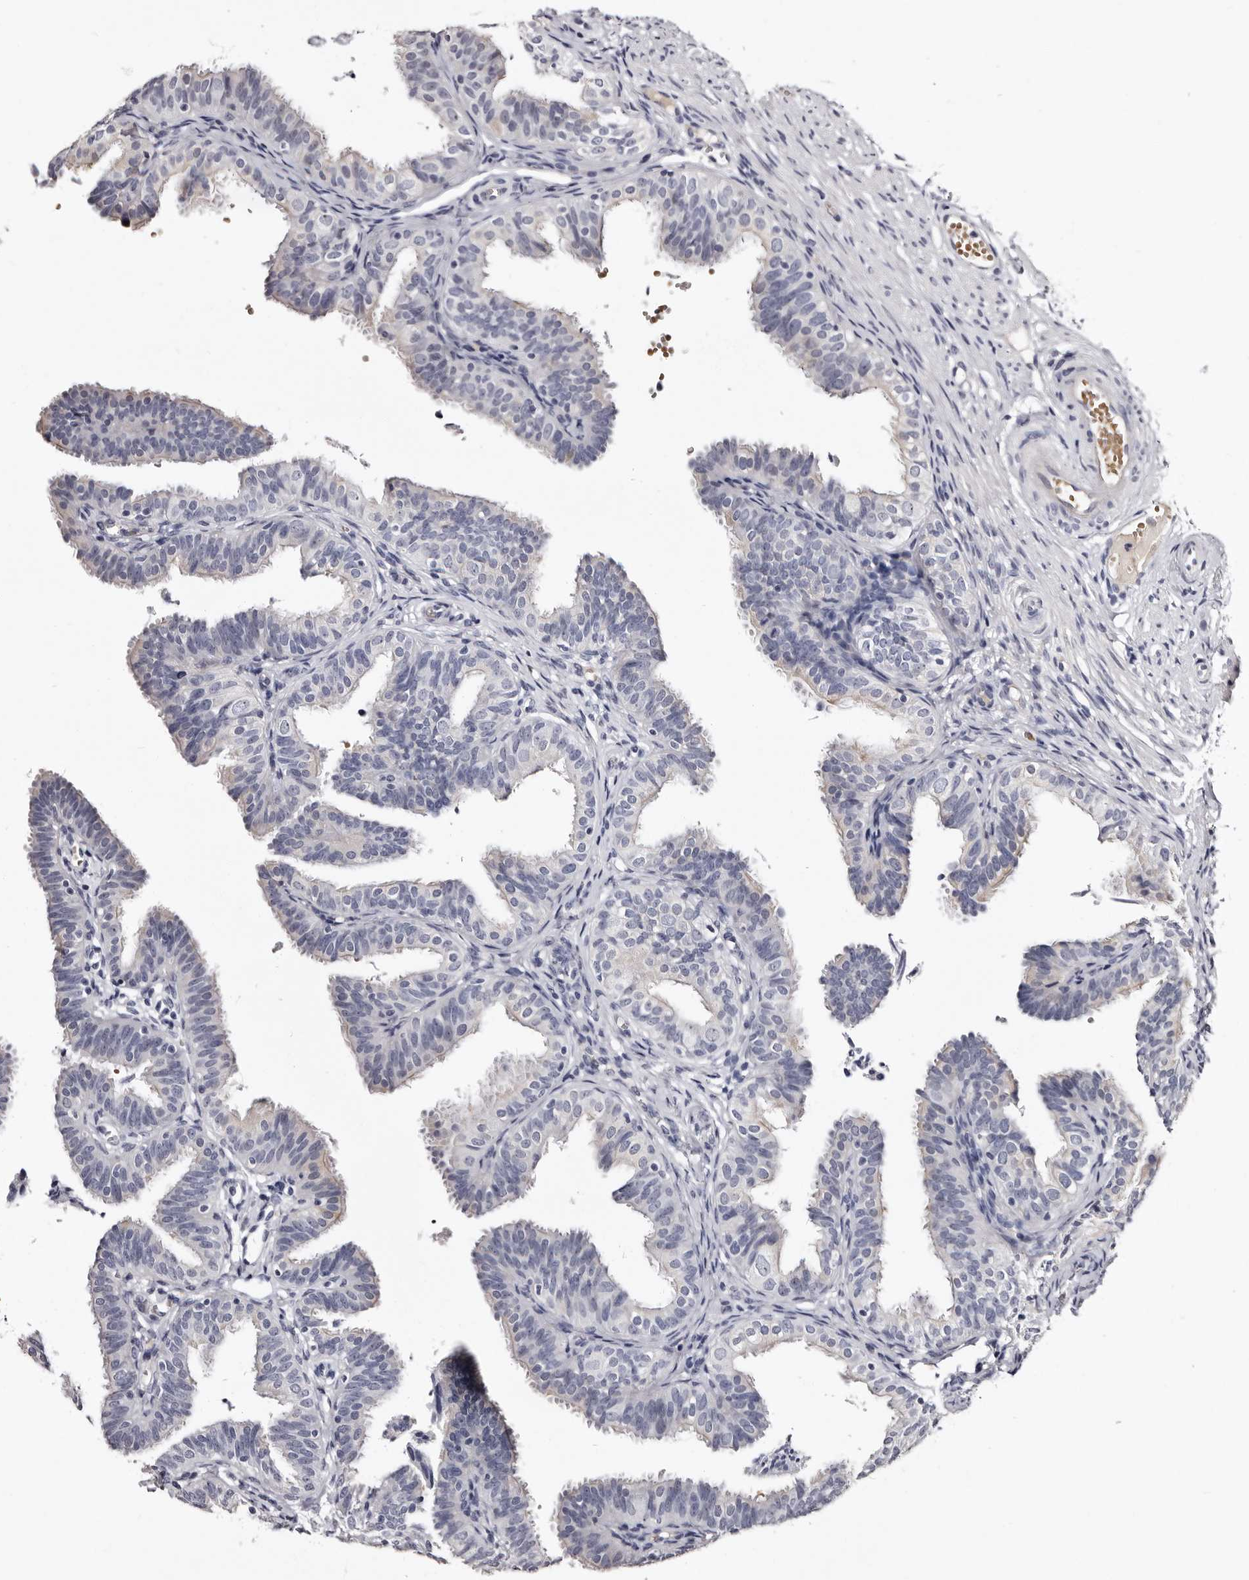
{"staining": {"intensity": "negative", "quantity": "none", "location": "none"}, "tissue": "fallopian tube", "cell_type": "Glandular cells", "image_type": "normal", "snomed": [{"axis": "morphology", "description": "Normal tissue, NOS"}, {"axis": "topography", "description": "Fallopian tube"}], "caption": "Image shows no significant protein expression in glandular cells of benign fallopian tube. (DAB IHC visualized using brightfield microscopy, high magnification).", "gene": "BPGM", "patient": {"sex": "female", "age": 35}}